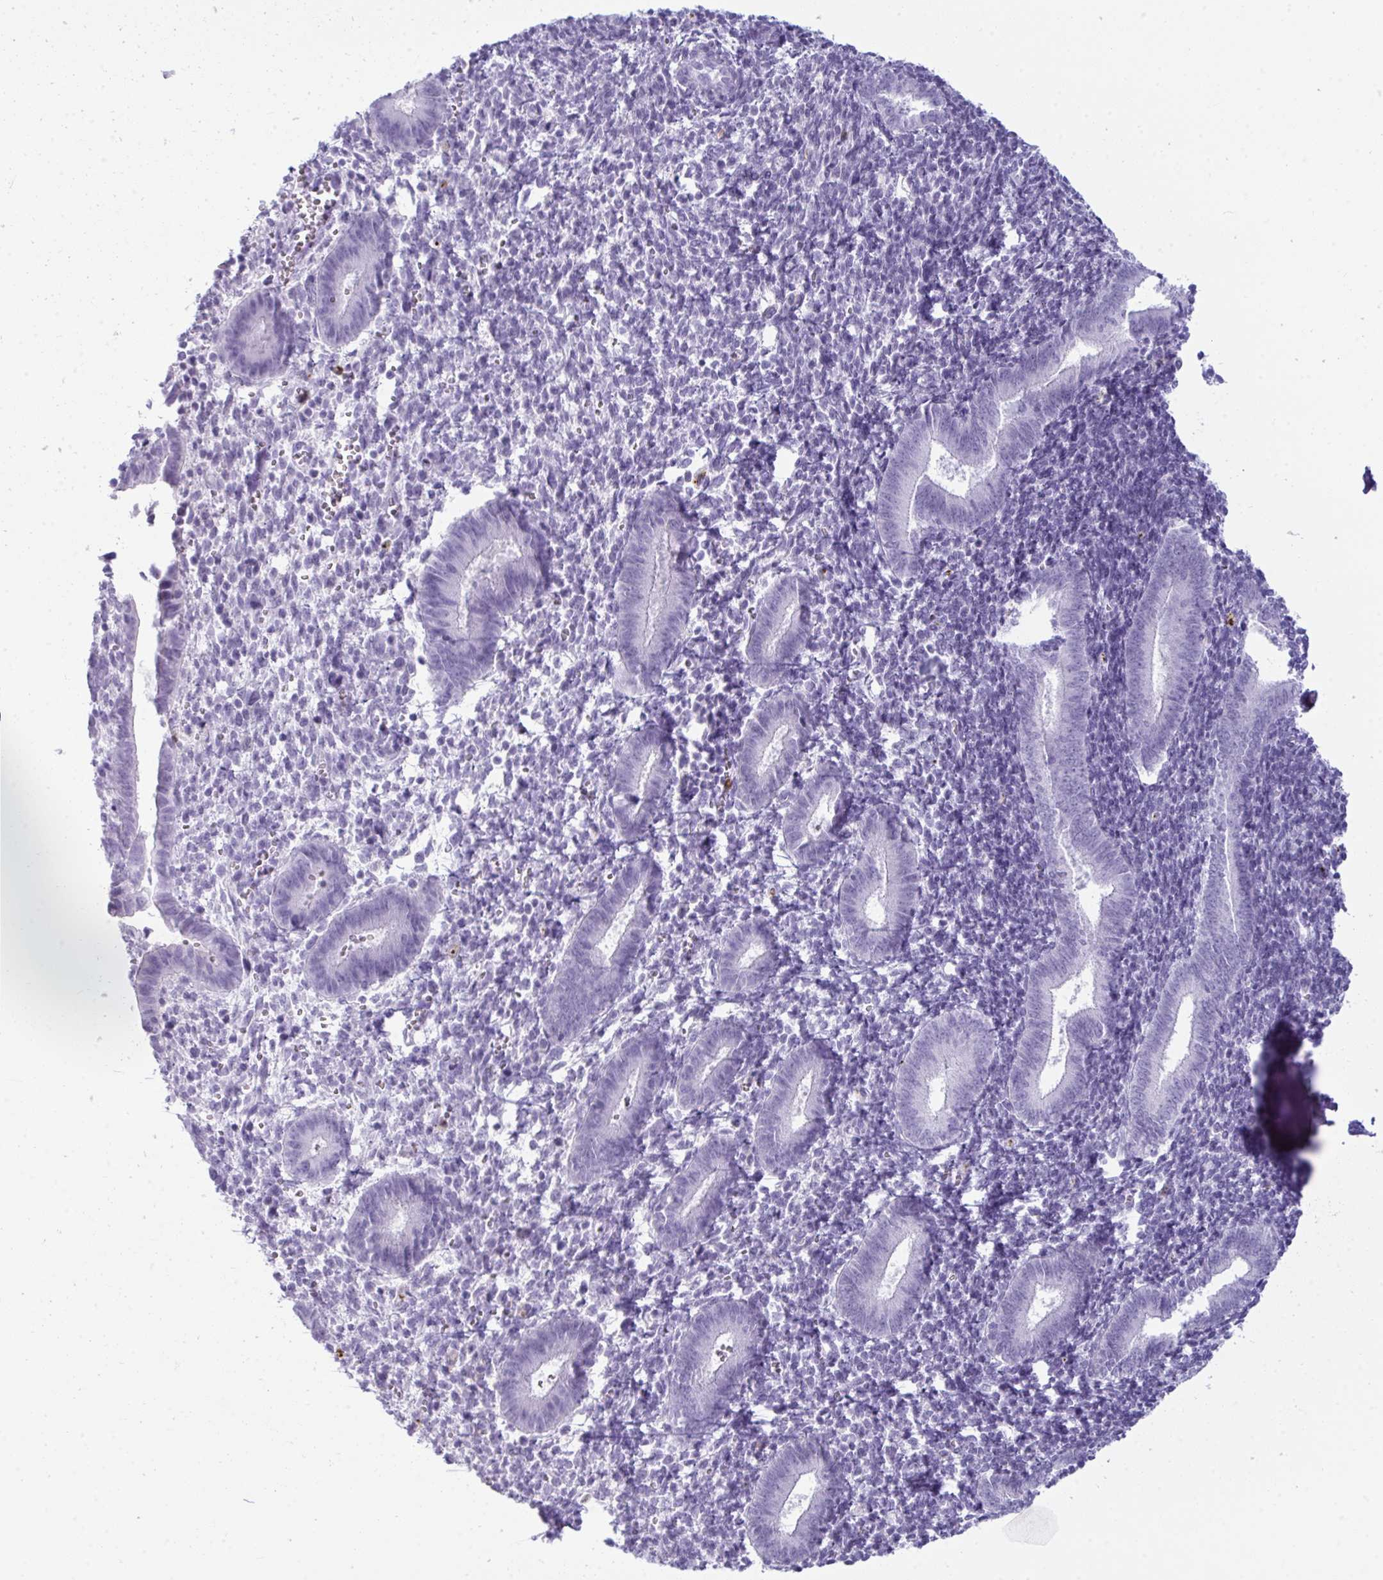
{"staining": {"intensity": "negative", "quantity": "none", "location": "none"}, "tissue": "endometrium", "cell_type": "Cells in endometrial stroma", "image_type": "normal", "snomed": [{"axis": "morphology", "description": "Normal tissue, NOS"}, {"axis": "topography", "description": "Endometrium"}], "caption": "The immunohistochemistry histopathology image has no significant staining in cells in endometrial stroma of endometrium.", "gene": "ARHGAP42", "patient": {"sex": "female", "age": 25}}